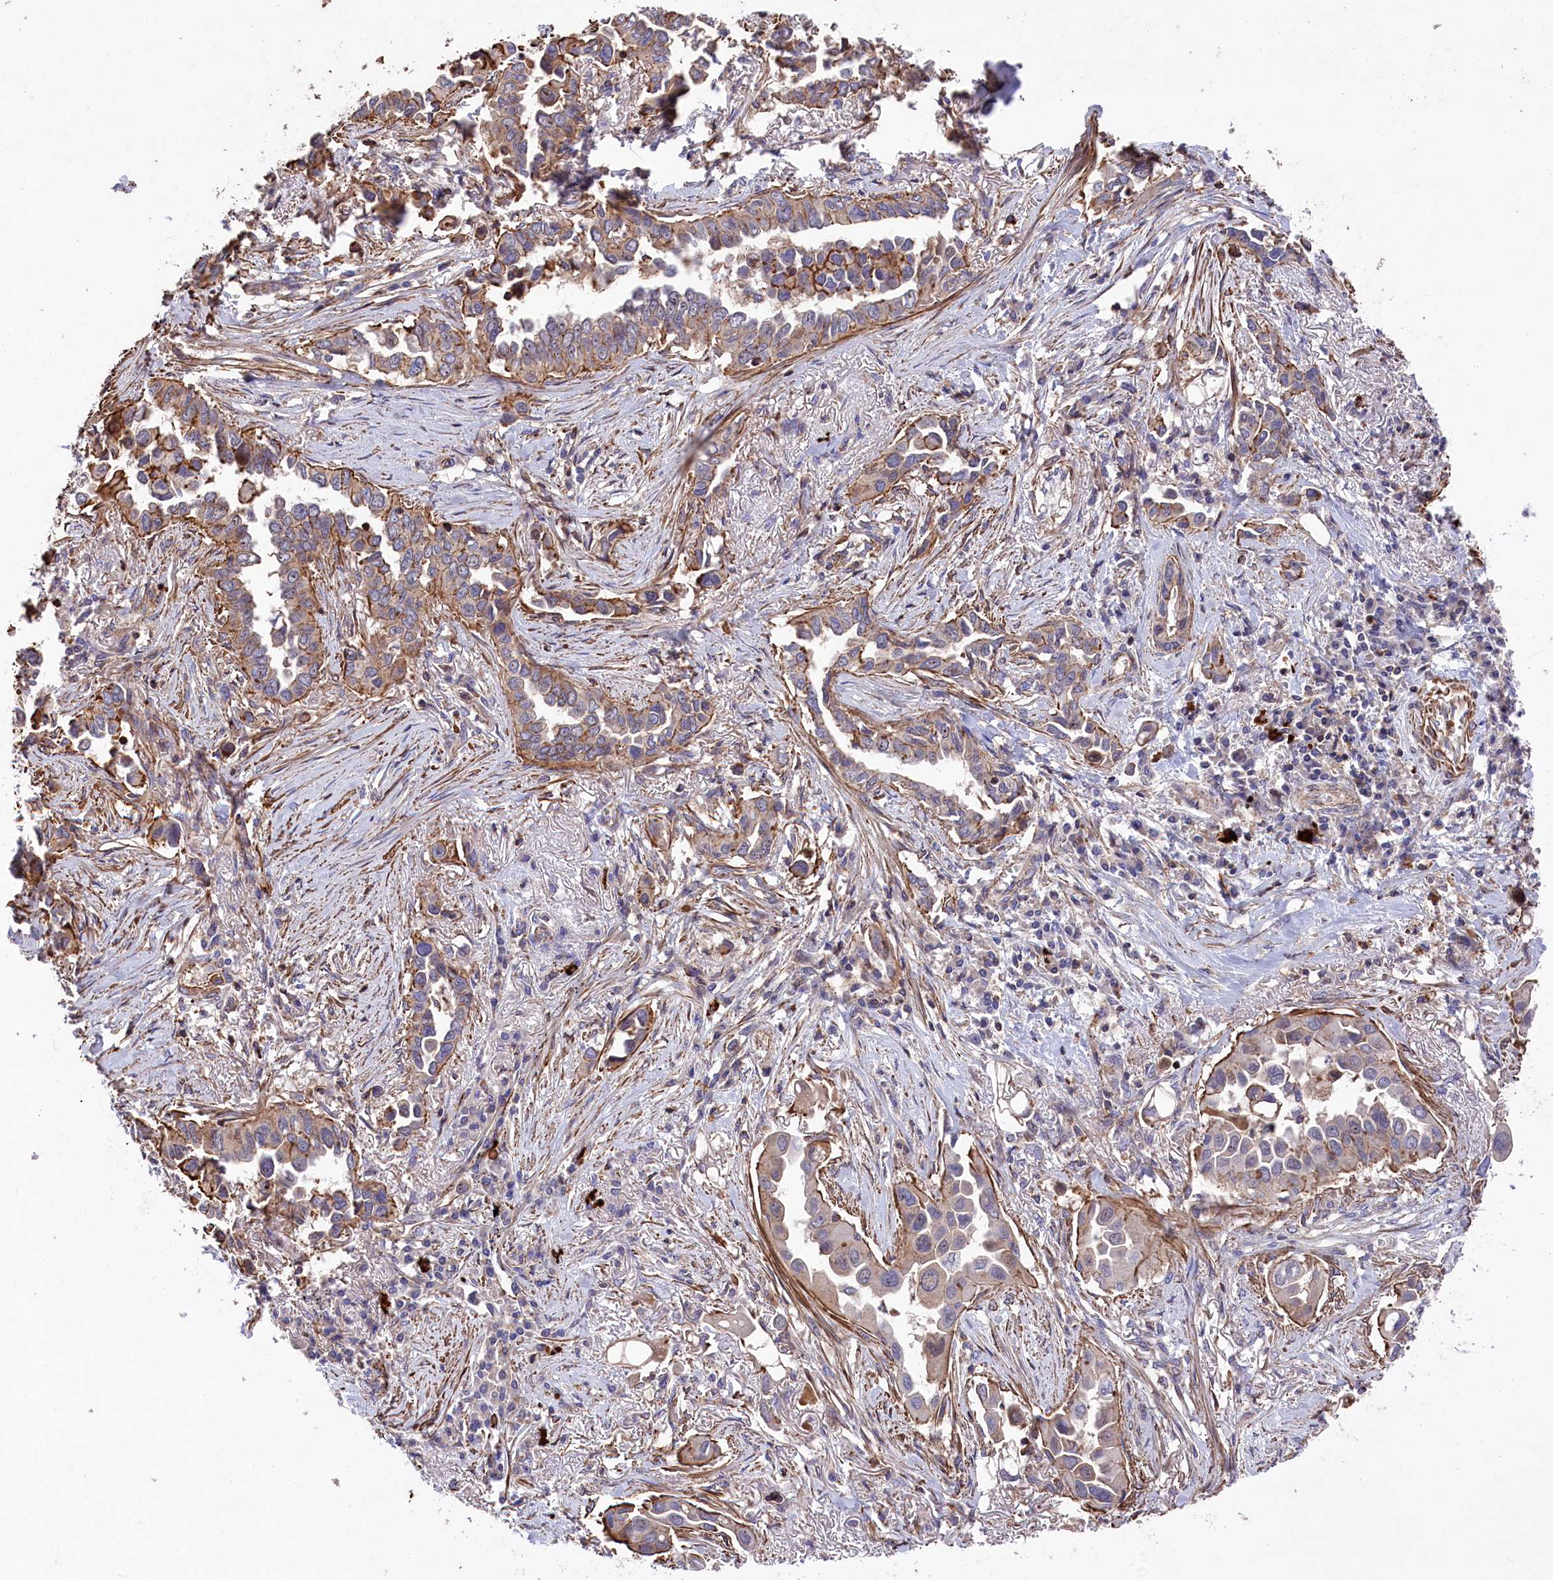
{"staining": {"intensity": "moderate", "quantity": "25%-75%", "location": "cytoplasmic/membranous"}, "tissue": "lung cancer", "cell_type": "Tumor cells", "image_type": "cancer", "snomed": [{"axis": "morphology", "description": "Adenocarcinoma, NOS"}, {"axis": "topography", "description": "Lung"}], "caption": "Immunohistochemistry (IHC) micrograph of neoplastic tissue: human lung cancer stained using IHC reveals medium levels of moderate protein expression localized specifically in the cytoplasmic/membranous of tumor cells, appearing as a cytoplasmic/membranous brown color.", "gene": "RAPSN", "patient": {"sex": "female", "age": 76}}